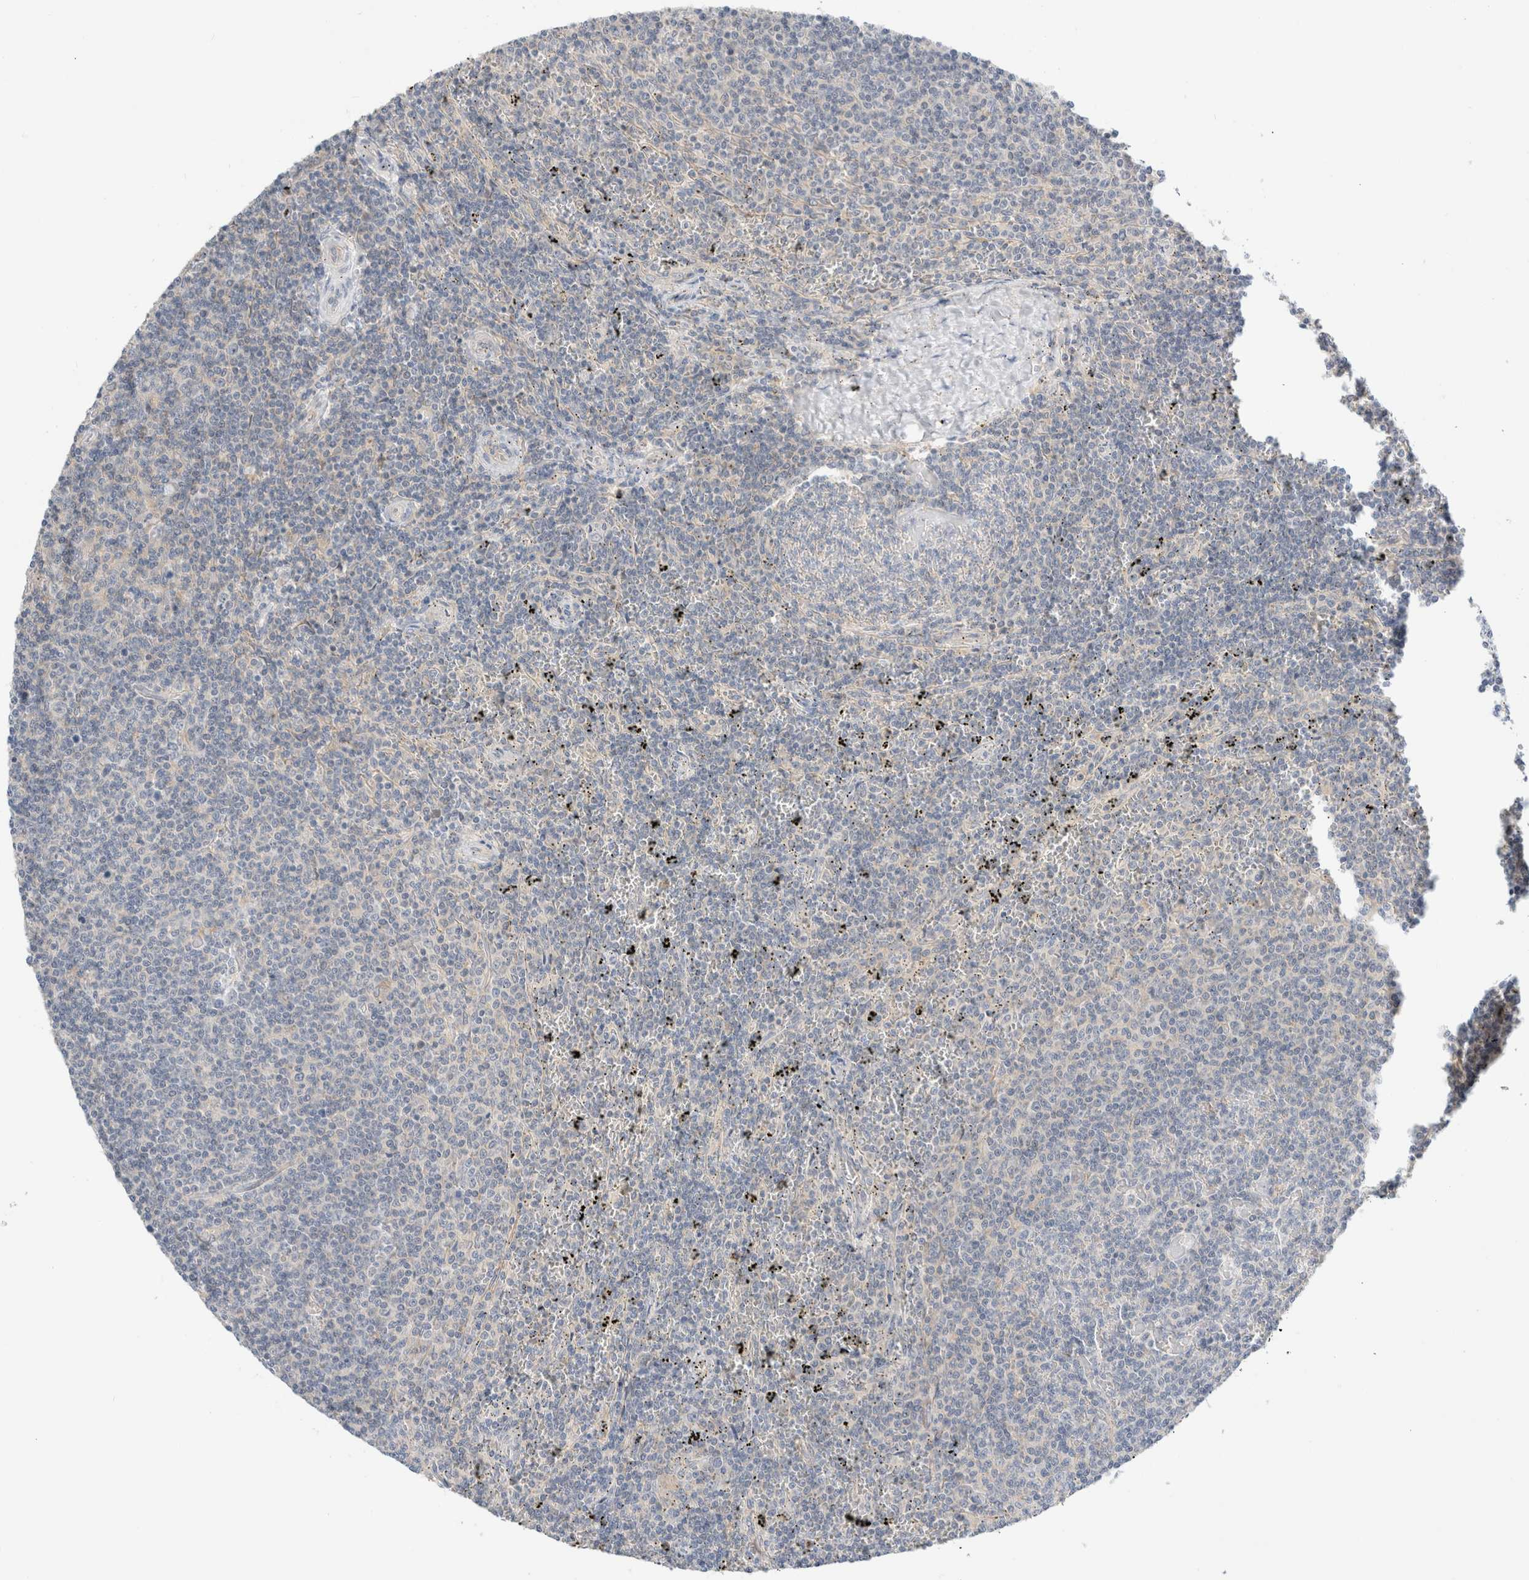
{"staining": {"intensity": "negative", "quantity": "none", "location": "none"}, "tissue": "lymphoma", "cell_type": "Tumor cells", "image_type": "cancer", "snomed": [{"axis": "morphology", "description": "Malignant lymphoma, non-Hodgkin's type, Low grade"}, {"axis": "topography", "description": "Spleen"}], "caption": "Tumor cells show no significant positivity in lymphoma.", "gene": "SDR16C5", "patient": {"sex": "female", "age": 50}}